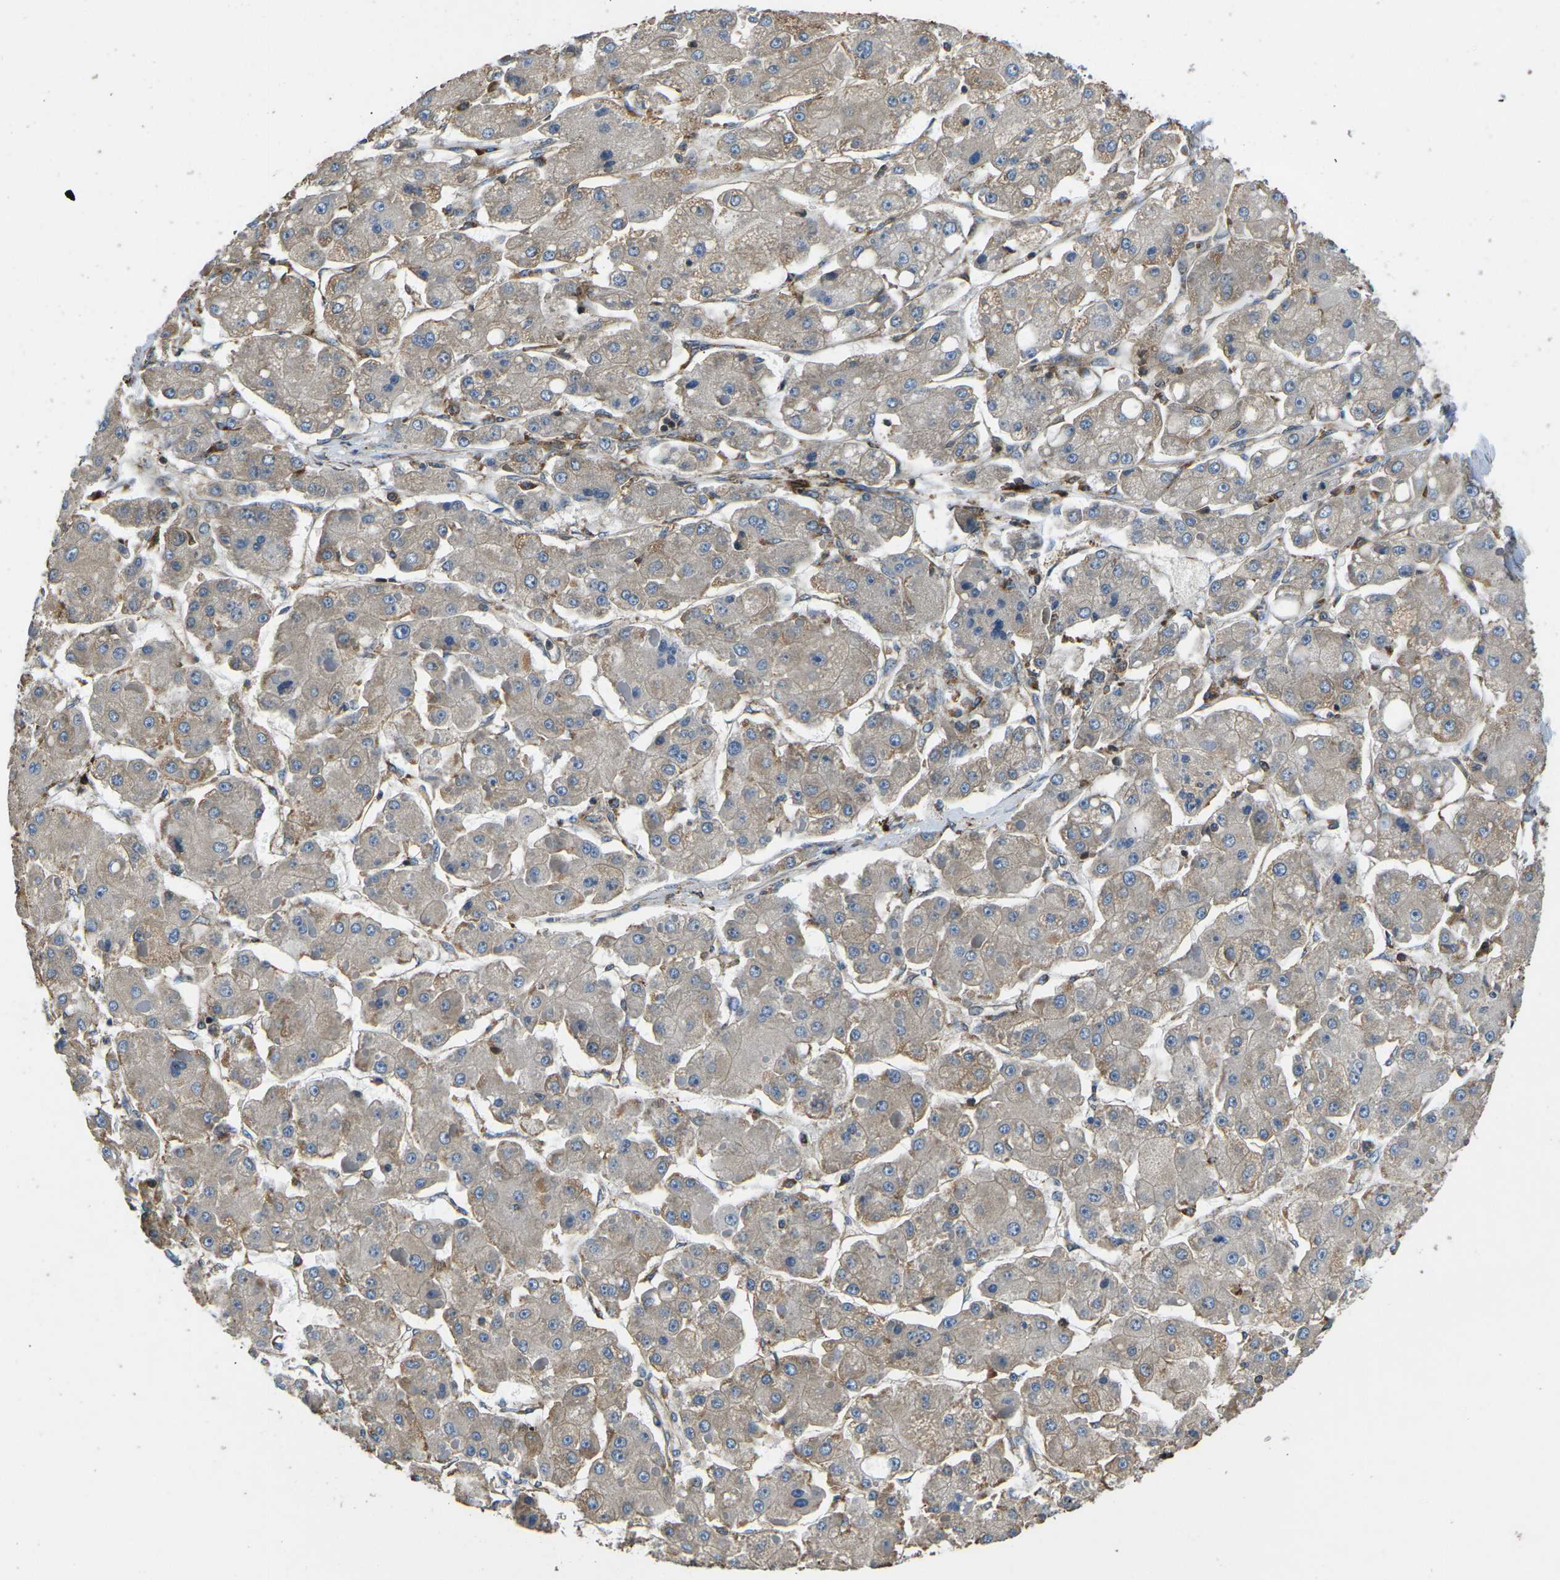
{"staining": {"intensity": "weak", "quantity": ">75%", "location": "cytoplasmic/membranous"}, "tissue": "liver cancer", "cell_type": "Tumor cells", "image_type": "cancer", "snomed": [{"axis": "morphology", "description": "Carcinoma, Hepatocellular, NOS"}, {"axis": "topography", "description": "Liver"}], "caption": "Hepatocellular carcinoma (liver) tissue demonstrates weak cytoplasmic/membranous positivity in about >75% of tumor cells", "gene": "KCNJ15", "patient": {"sex": "female", "age": 73}}